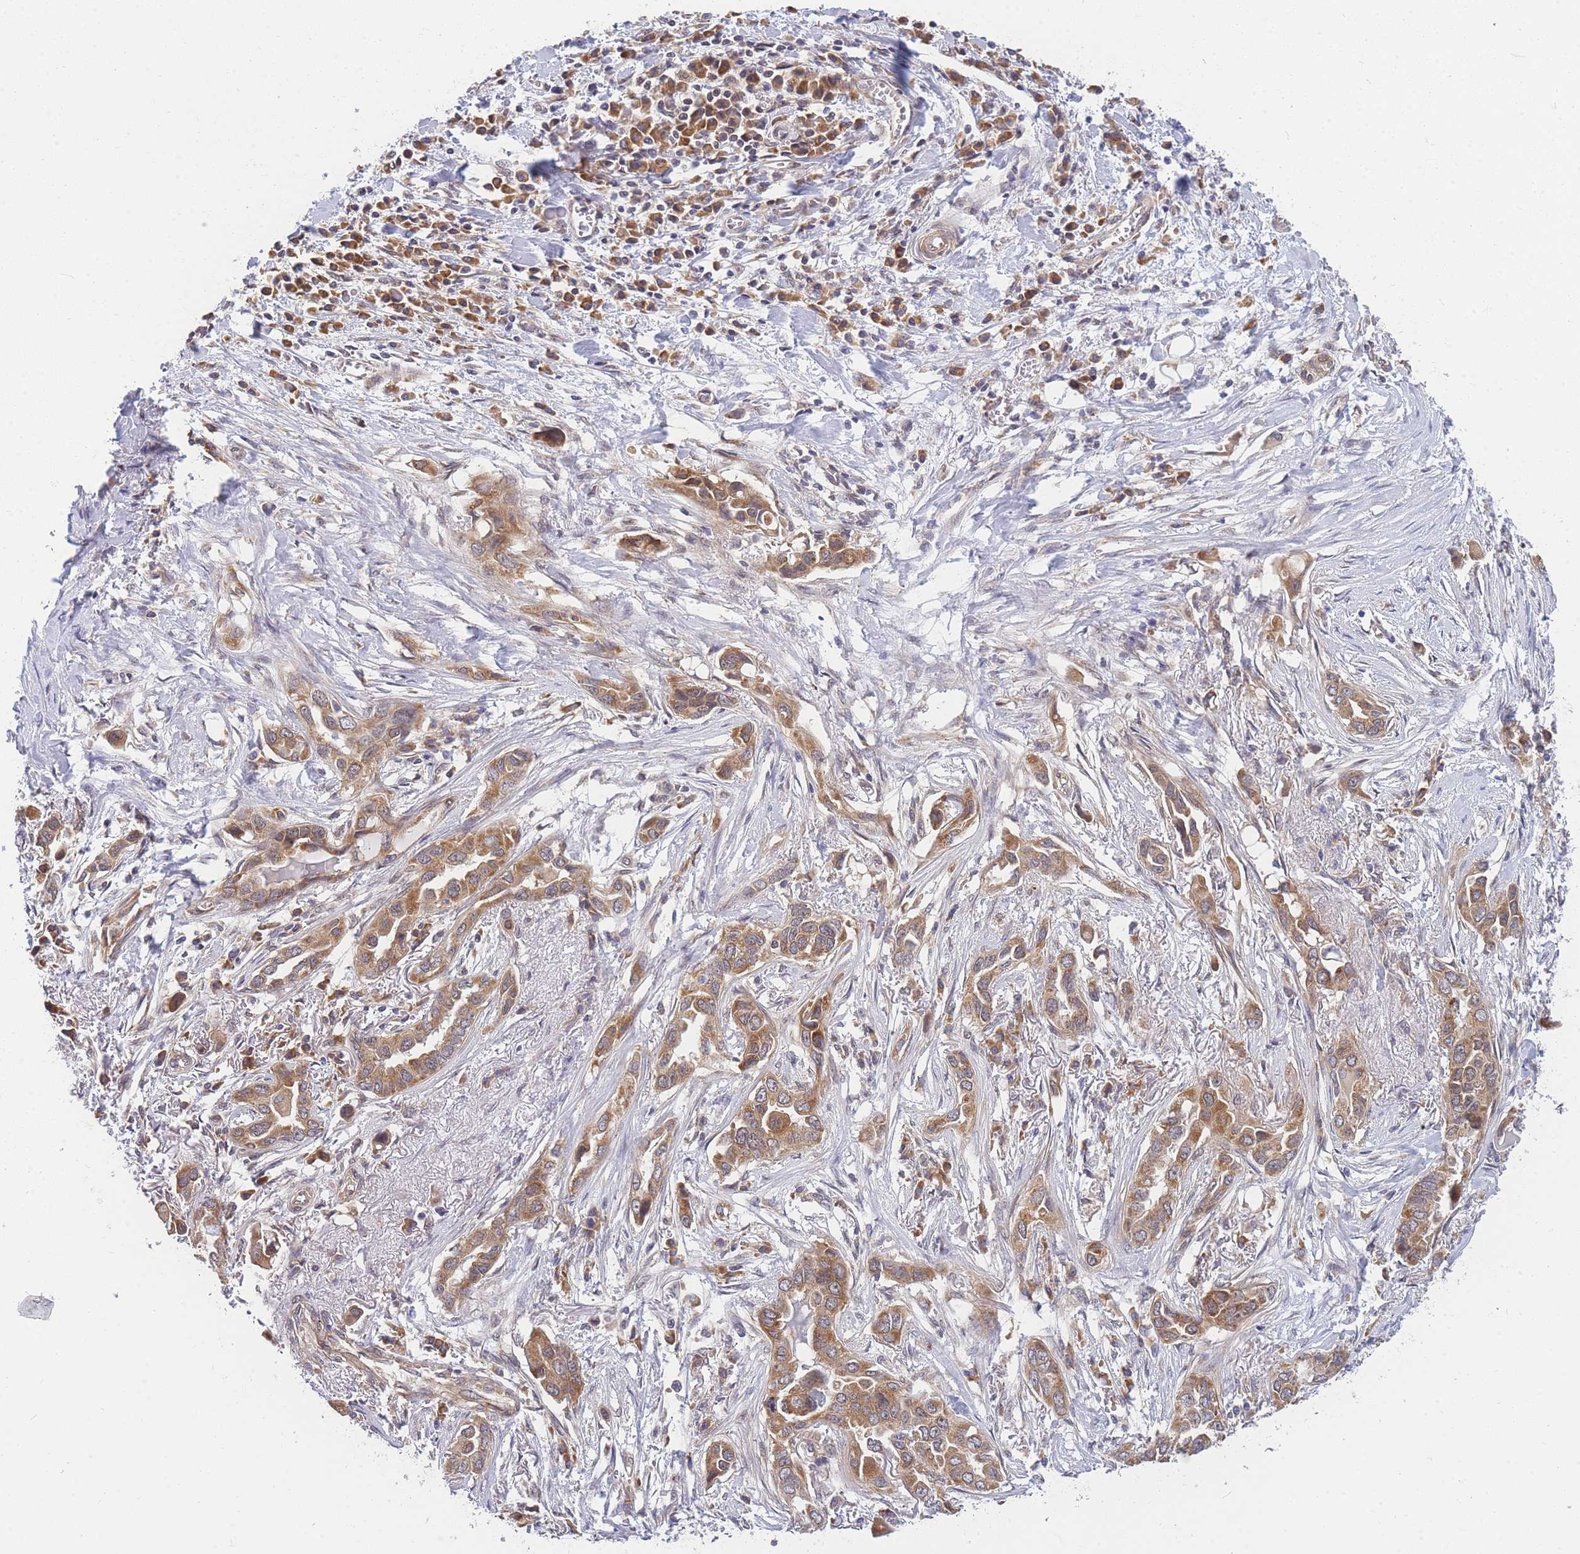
{"staining": {"intensity": "moderate", "quantity": ">75%", "location": "cytoplasmic/membranous"}, "tissue": "lung cancer", "cell_type": "Tumor cells", "image_type": "cancer", "snomed": [{"axis": "morphology", "description": "Adenocarcinoma, NOS"}, {"axis": "topography", "description": "Lung"}], "caption": "Approximately >75% of tumor cells in lung cancer reveal moderate cytoplasmic/membranous protein staining as visualized by brown immunohistochemical staining.", "gene": "MRPL23", "patient": {"sex": "female", "age": 76}}